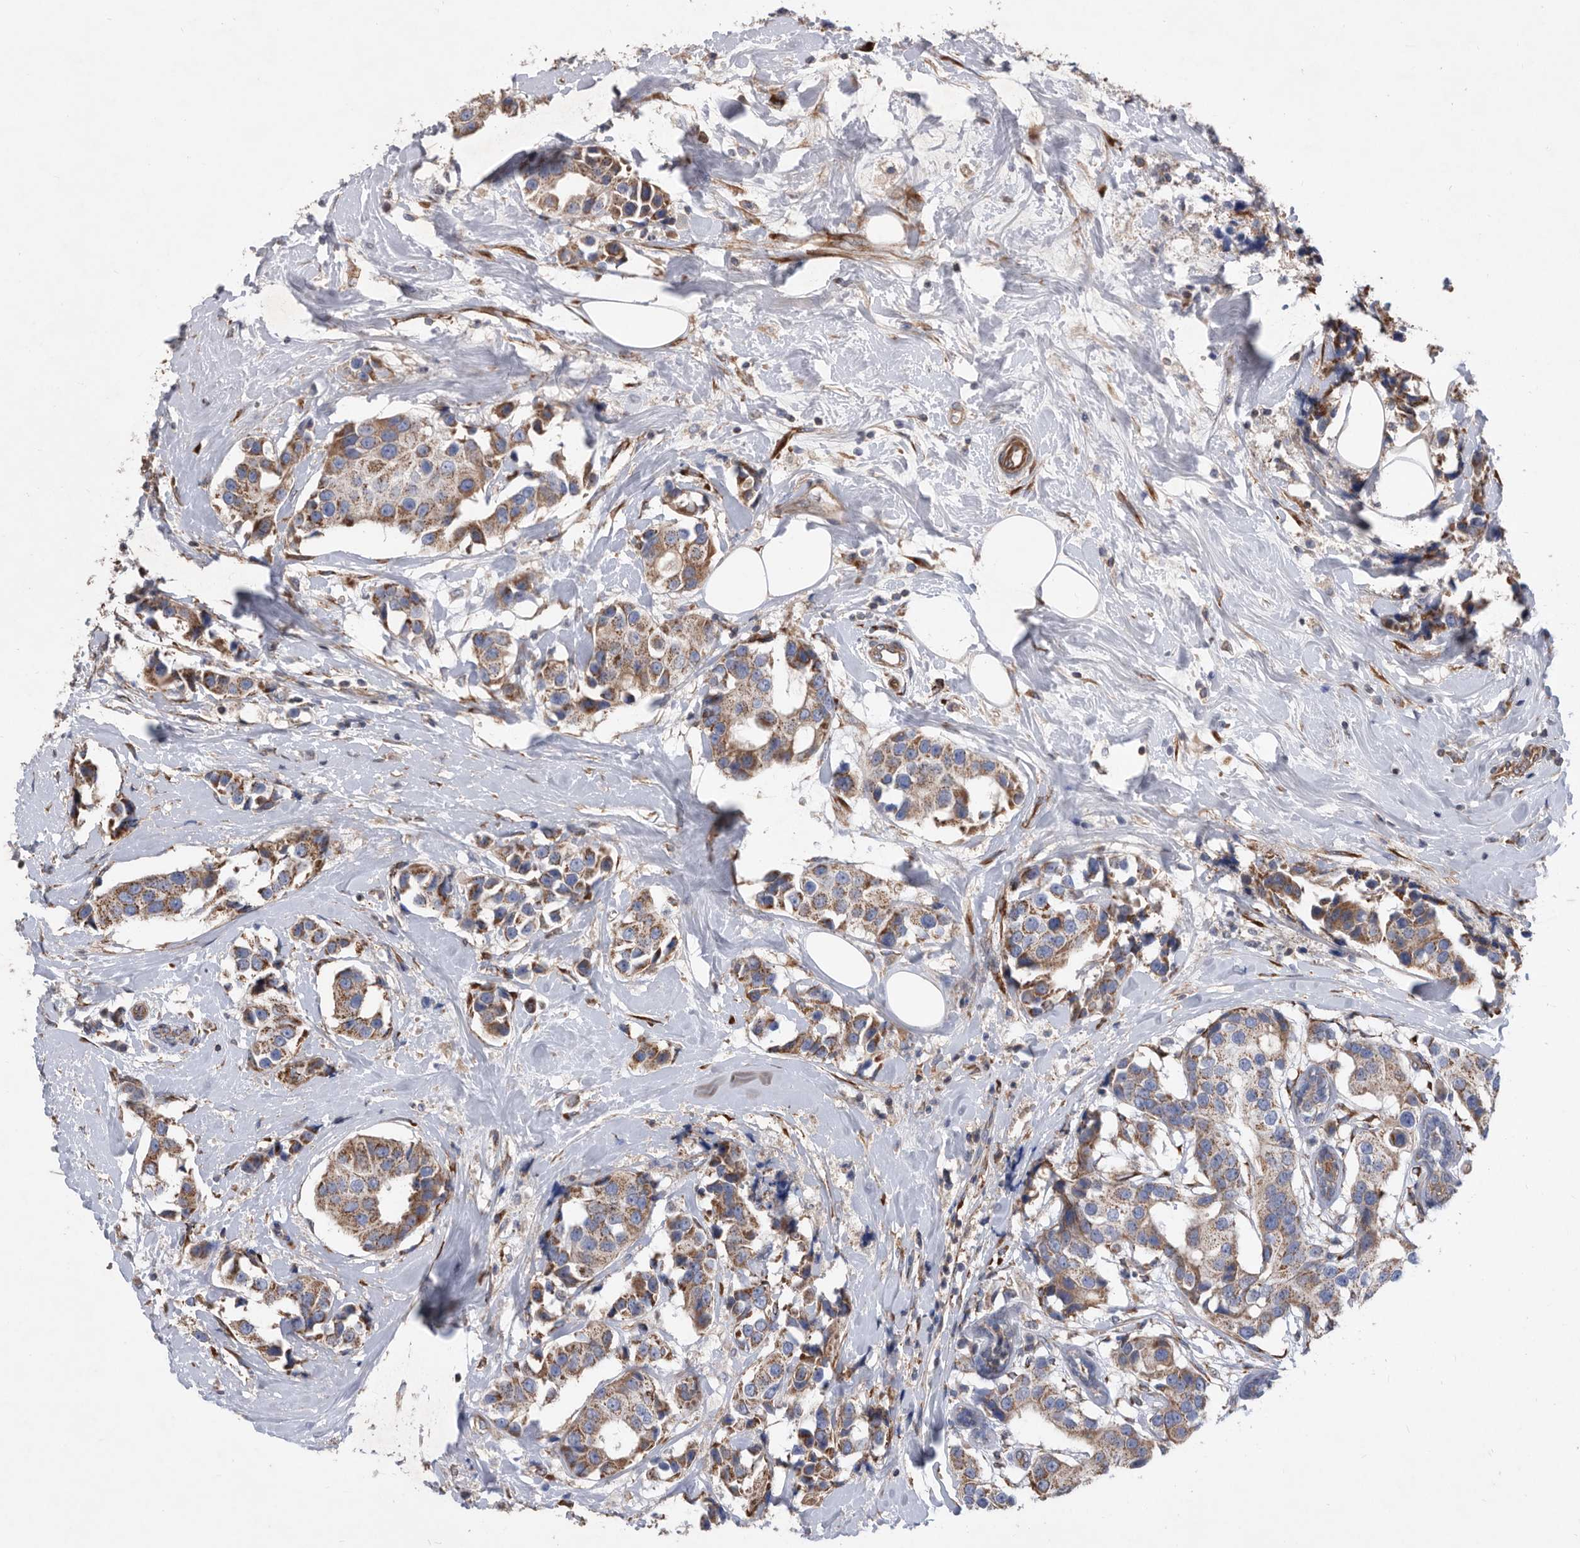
{"staining": {"intensity": "moderate", "quantity": ">75%", "location": "cytoplasmic/membranous"}, "tissue": "breast cancer", "cell_type": "Tumor cells", "image_type": "cancer", "snomed": [{"axis": "morphology", "description": "Normal tissue, NOS"}, {"axis": "morphology", "description": "Duct carcinoma"}, {"axis": "topography", "description": "Breast"}], "caption": "Immunohistochemistry of human invasive ductal carcinoma (breast) shows medium levels of moderate cytoplasmic/membranous staining in approximately >75% of tumor cells.", "gene": "ATP13A3", "patient": {"sex": "female", "age": 39}}